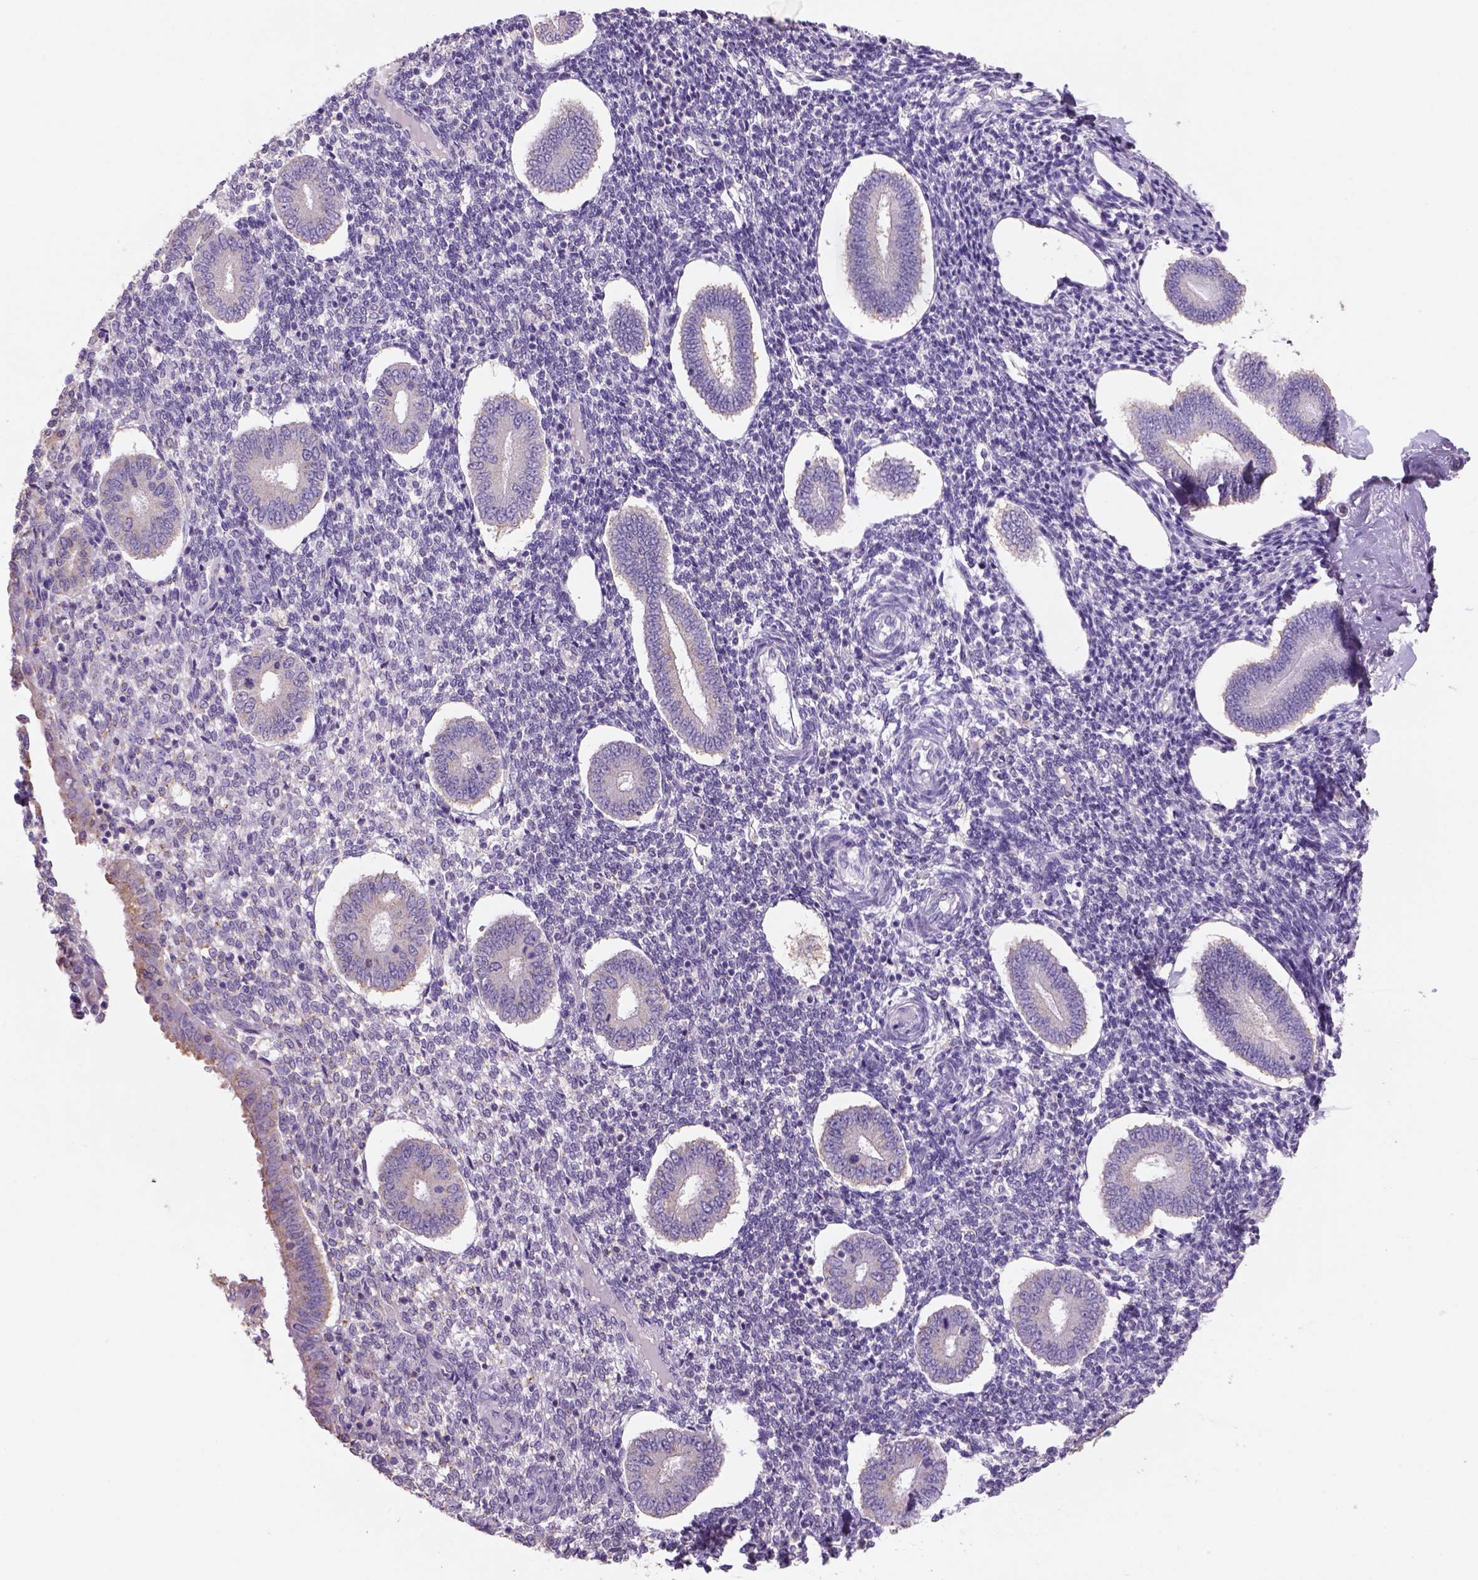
{"staining": {"intensity": "negative", "quantity": "none", "location": "none"}, "tissue": "endometrium", "cell_type": "Cells in endometrial stroma", "image_type": "normal", "snomed": [{"axis": "morphology", "description": "Normal tissue, NOS"}, {"axis": "topography", "description": "Endometrium"}], "caption": "Protein analysis of normal endometrium shows no significant staining in cells in endometrial stroma. (DAB IHC with hematoxylin counter stain).", "gene": "NAALAD2", "patient": {"sex": "female", "age": 40}}